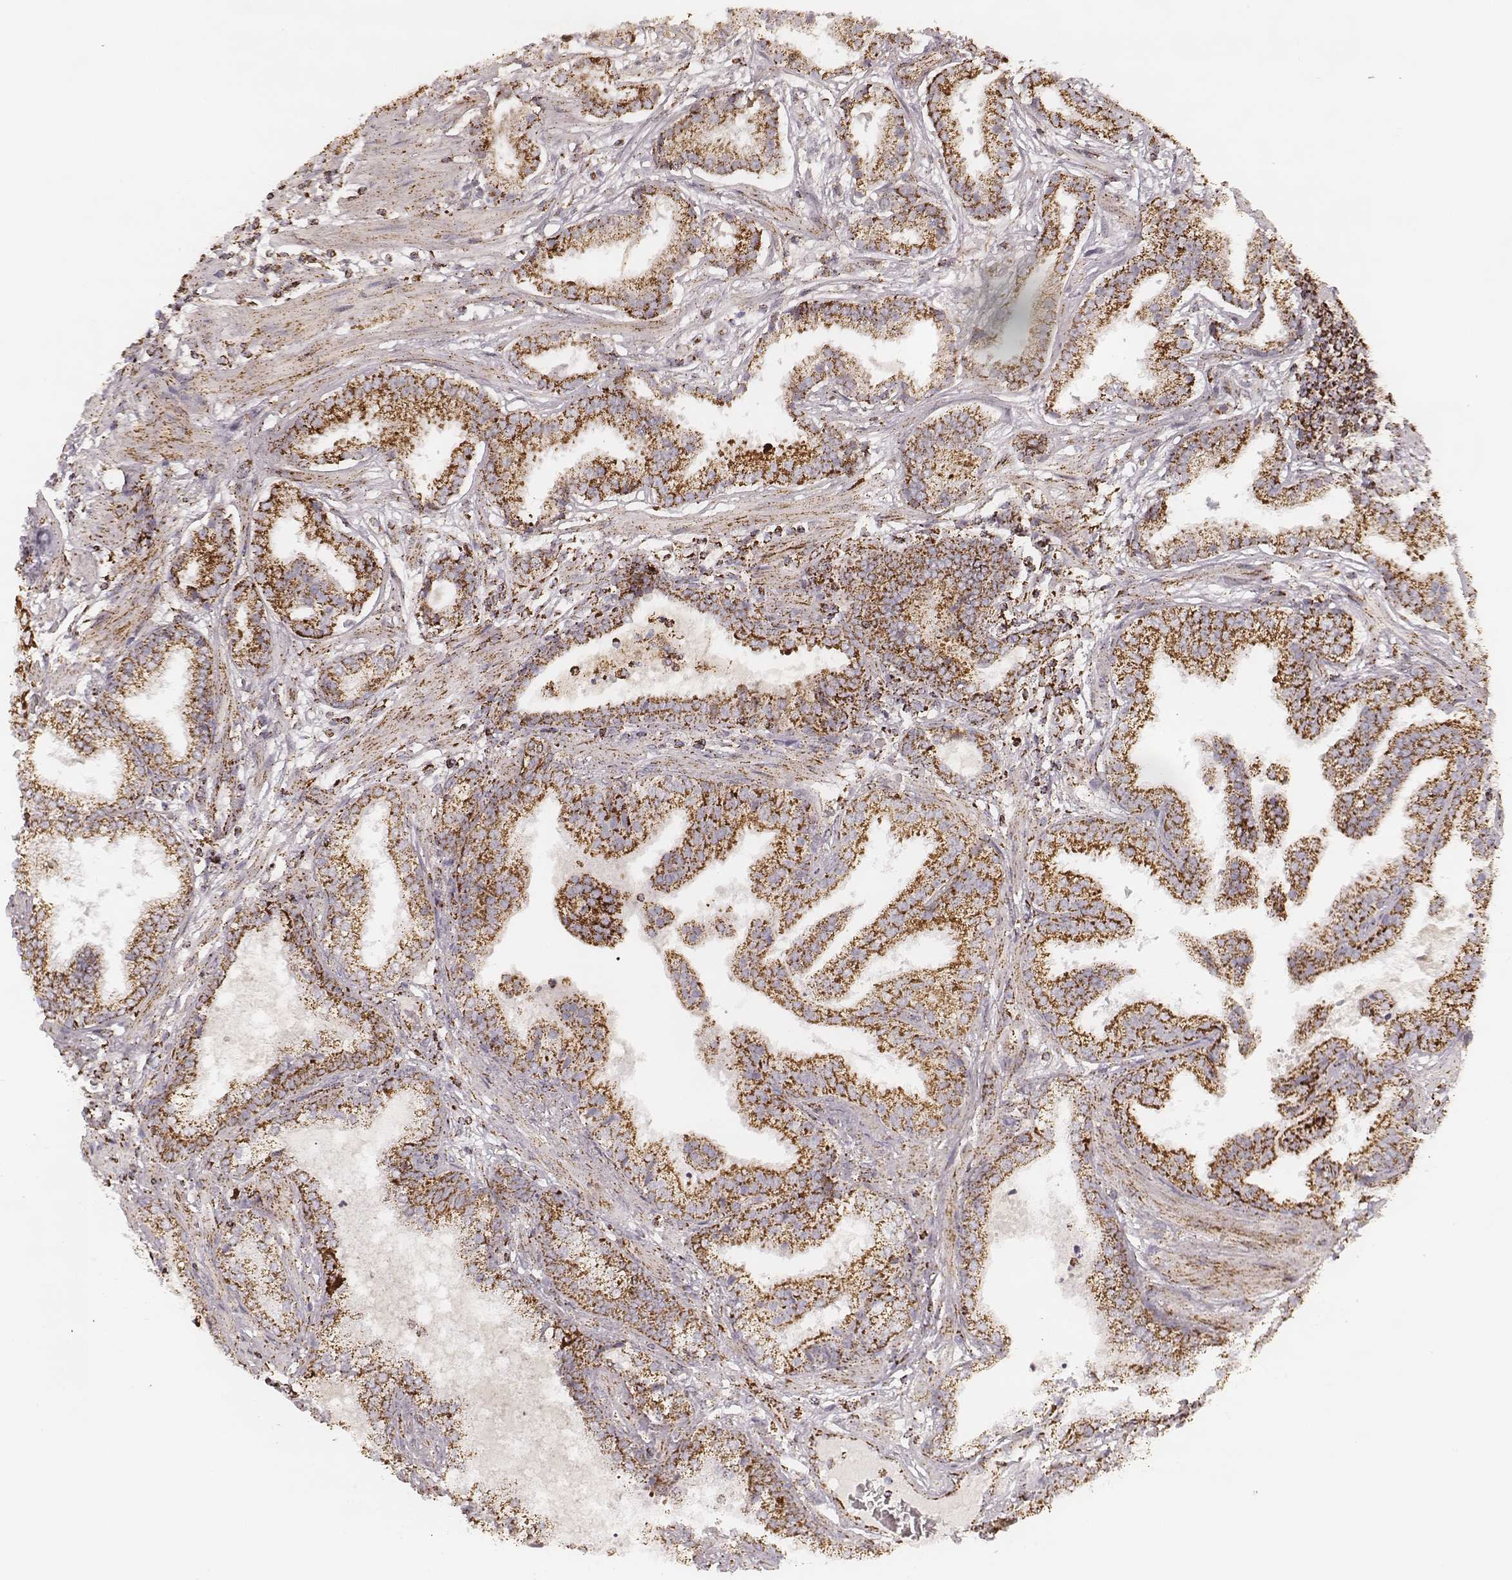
{"staining": {"intensity": "strong", "quantity": ">75%", "location": "cytoplasmic/membranous"}, "tissue": "prostate cancer", "cell_type": "Tumor cells", "image_type": "cancer", "snomed": [{"axis": "morphology", "description": "Adenocarcinoma, NOS"}, {"axis": "topography", "description": "Prostate"}], "caption": "Protein expression by immunohistochemistry (IHC) exhibits strong cytoplasmic/membranous staining in about >75% of tumor cells in prostate cancer (adenocarcinoma).", "gene": "CS", "patient": {"sex": "male", "age": 64}}